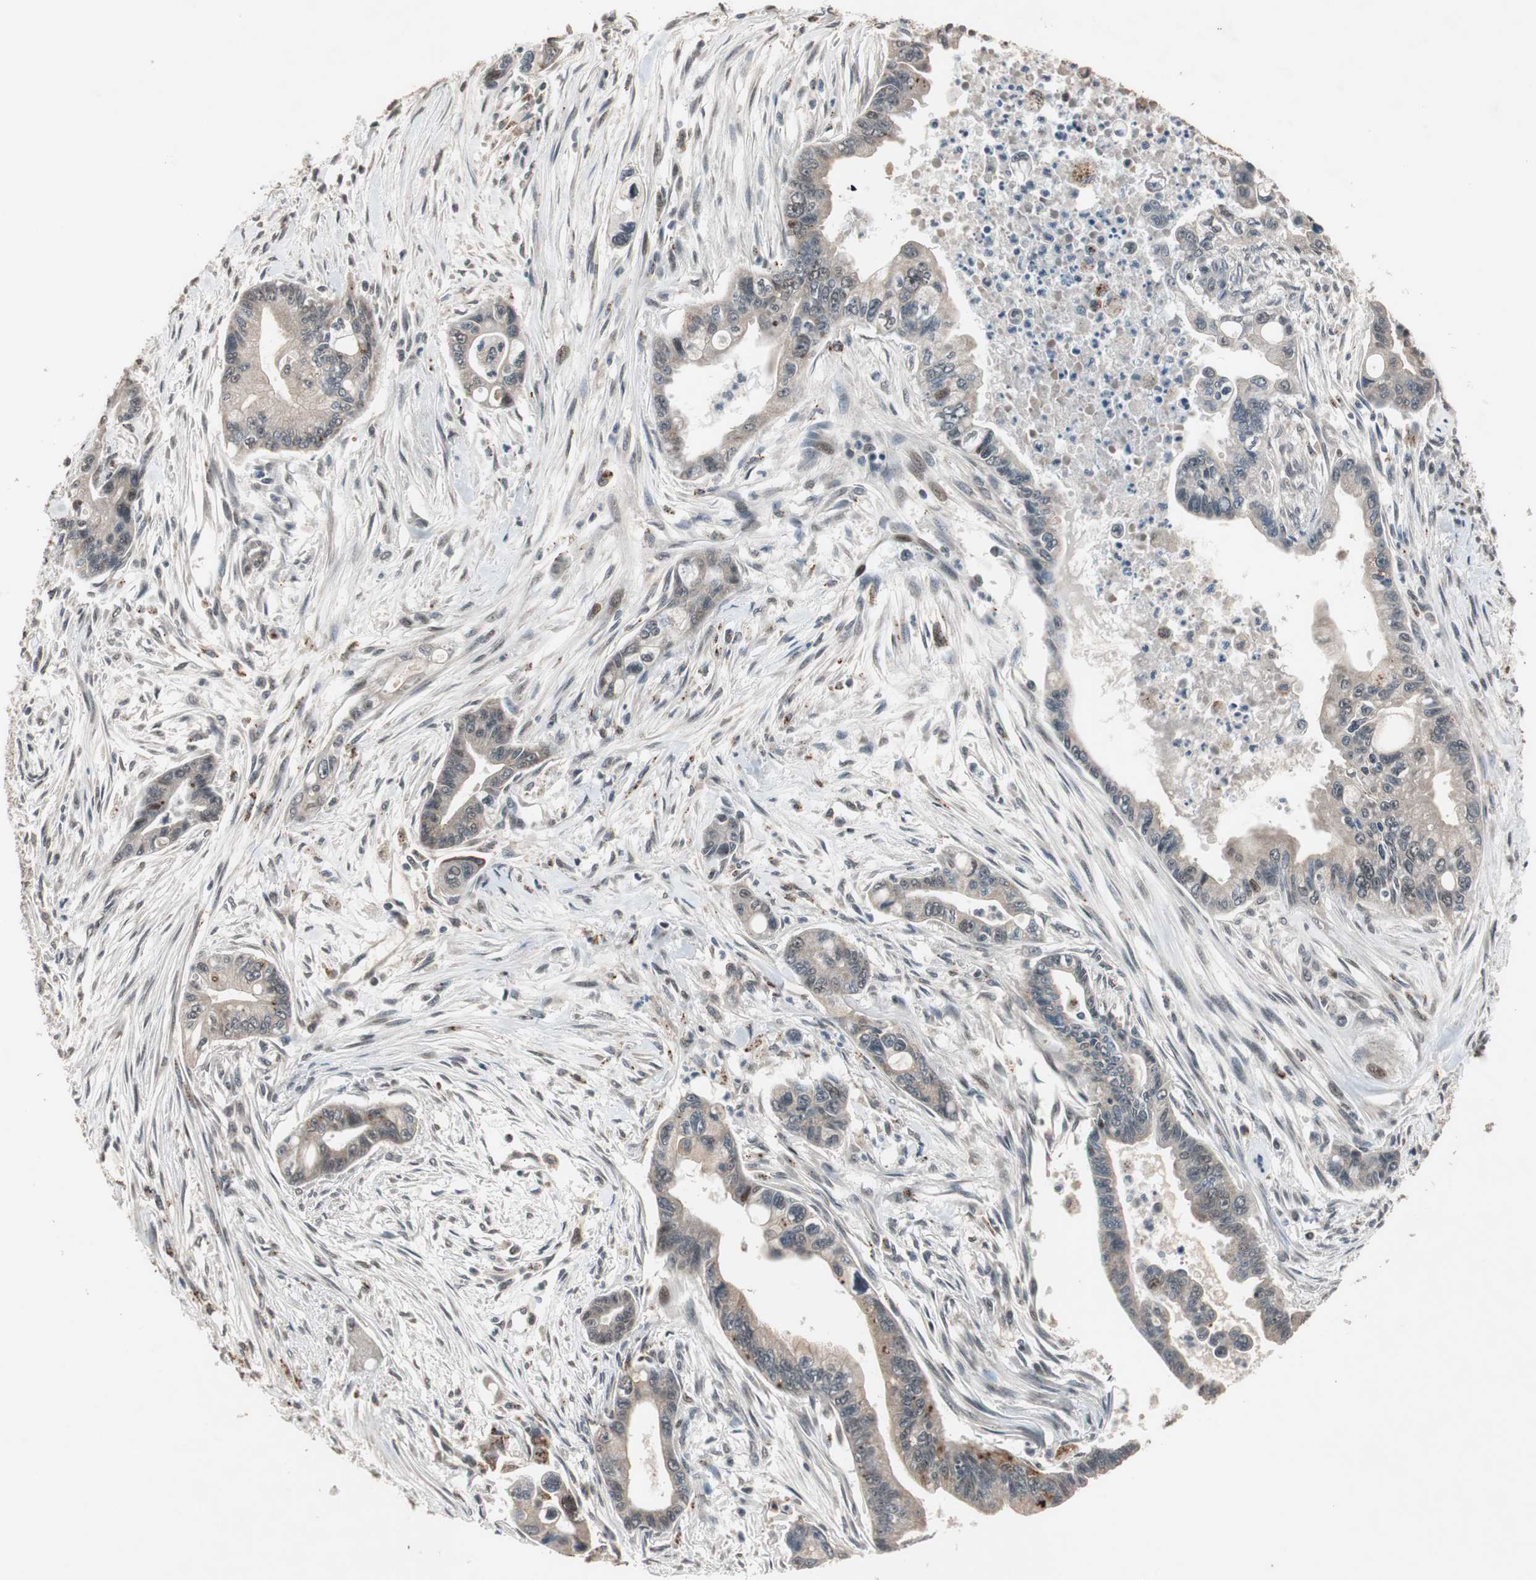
{"staining": {"intensity": "weak", "quantity": "25%-75%", "location": "cytoplasmic/membranous"}, "tissue": "pancreatic cancer", "cell_type": "Tumor cells", "image_type": "cancer", "snomed": [{"axis": "morphology", "description": "Adenocarcinoma, NOS"}, {"axis": "topography", "description": "Pancreas"}], "caption": "Immunohistochemical staining of pancreatic cancer demonstrates low levels of weak cytoplasmic/membranous positivity in about 25%-75% of tumor cells. (DAB = brown stain, brightfield microscopy at high magnification).", "gene": "BOLA1", "patient": {"sex": "male", "age": 70}}